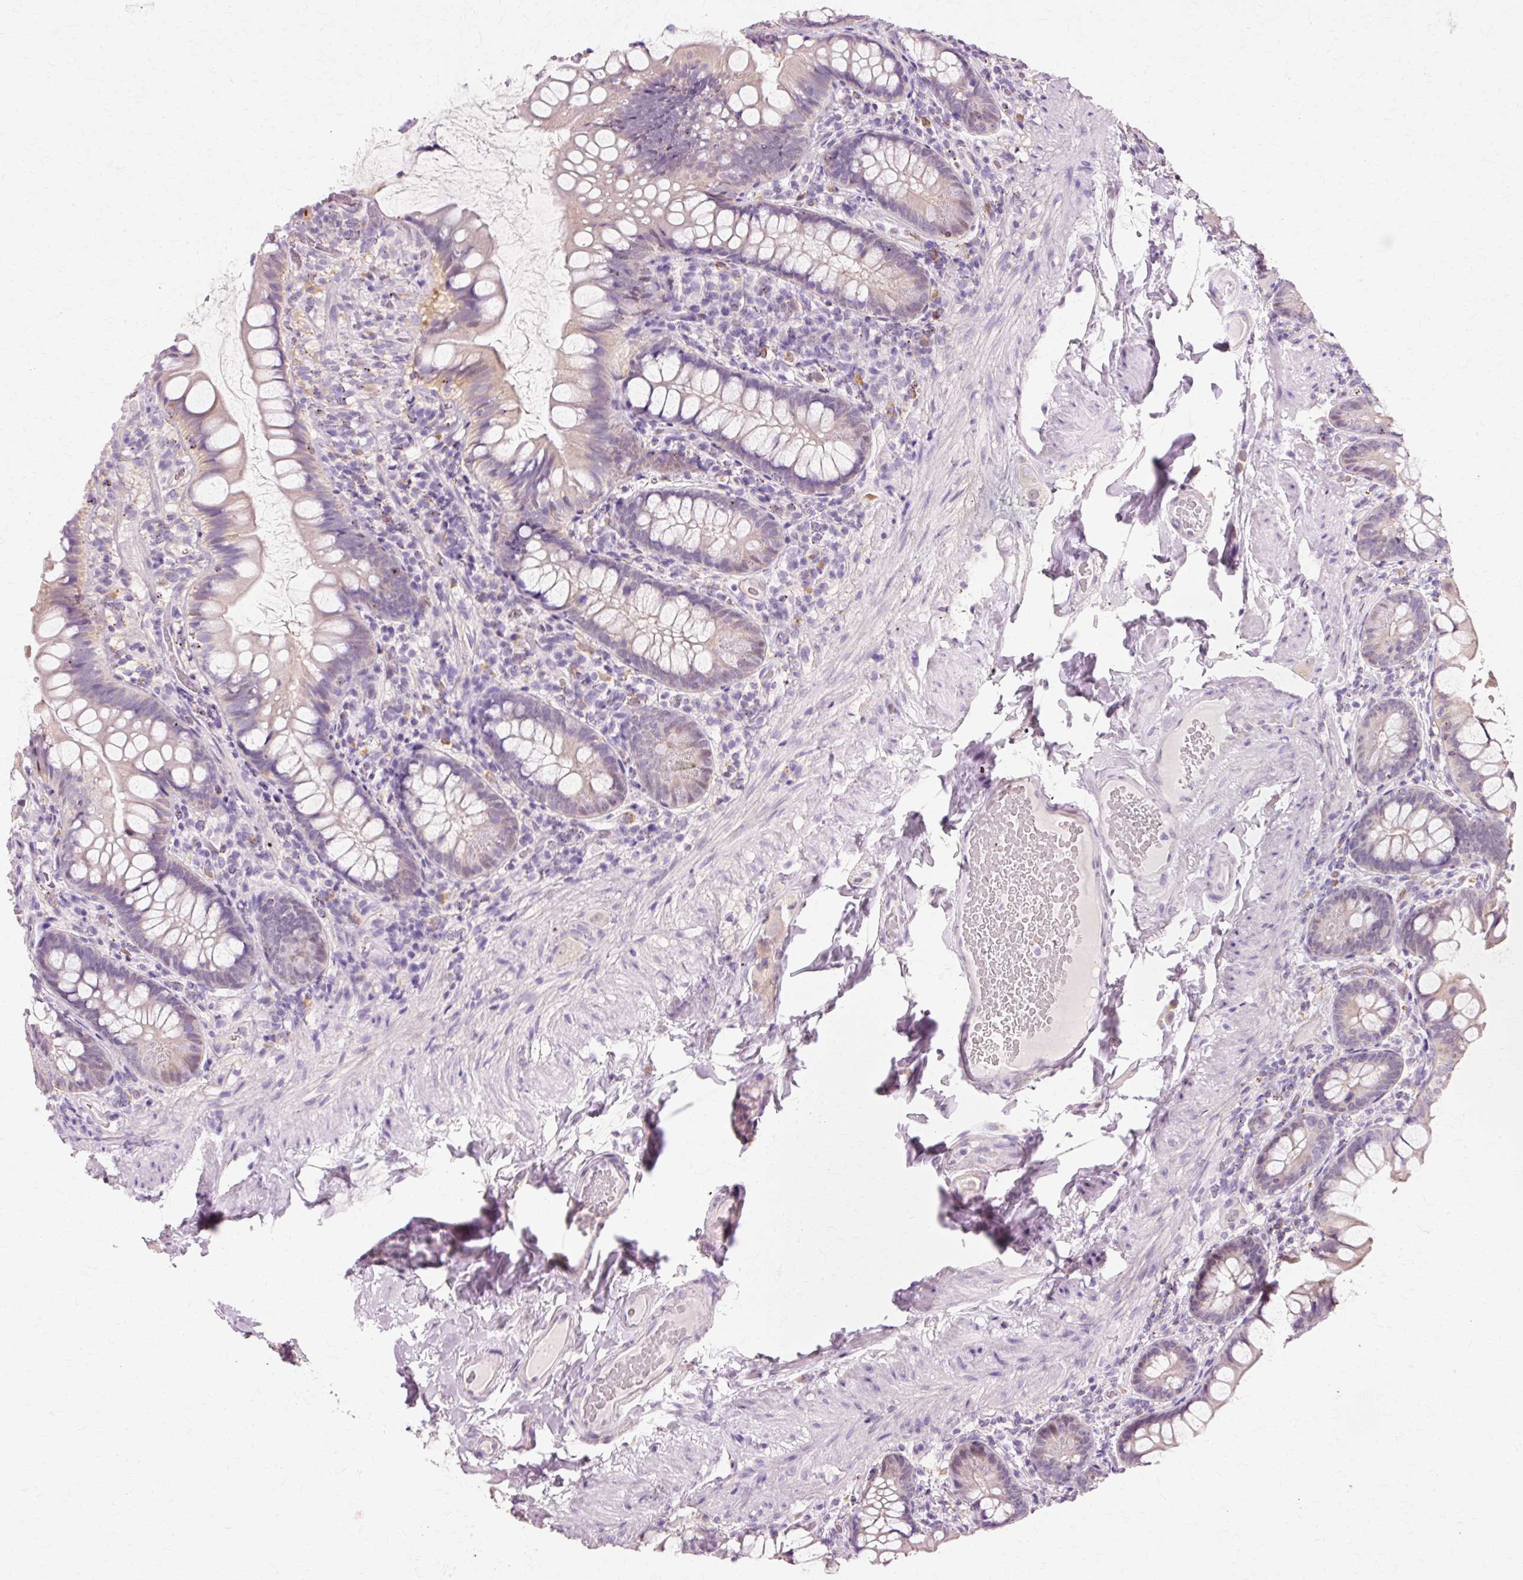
{"staining": {"intensity": "weak", "quantity": "25%-75%", "location": "cytoplasmic/membranous"}, "tissue": "small intestine", "cell_type": "Glandular cells", "image_type": "normal", "snomed": [{"axis": "morphology", "description": "Normal tissue, NOS"}, {"axis": "topography", "description": "Small intestine"}], "caption": "Unremarkable small intestine reveals weak cytoplasmic/membranous positivity in approximately 25%-75% of glandular cells (IHC, brightfield microscopy, high magnification)..", "gene": "VN1R2", "patient": {"sex": "male", "age": 70}}